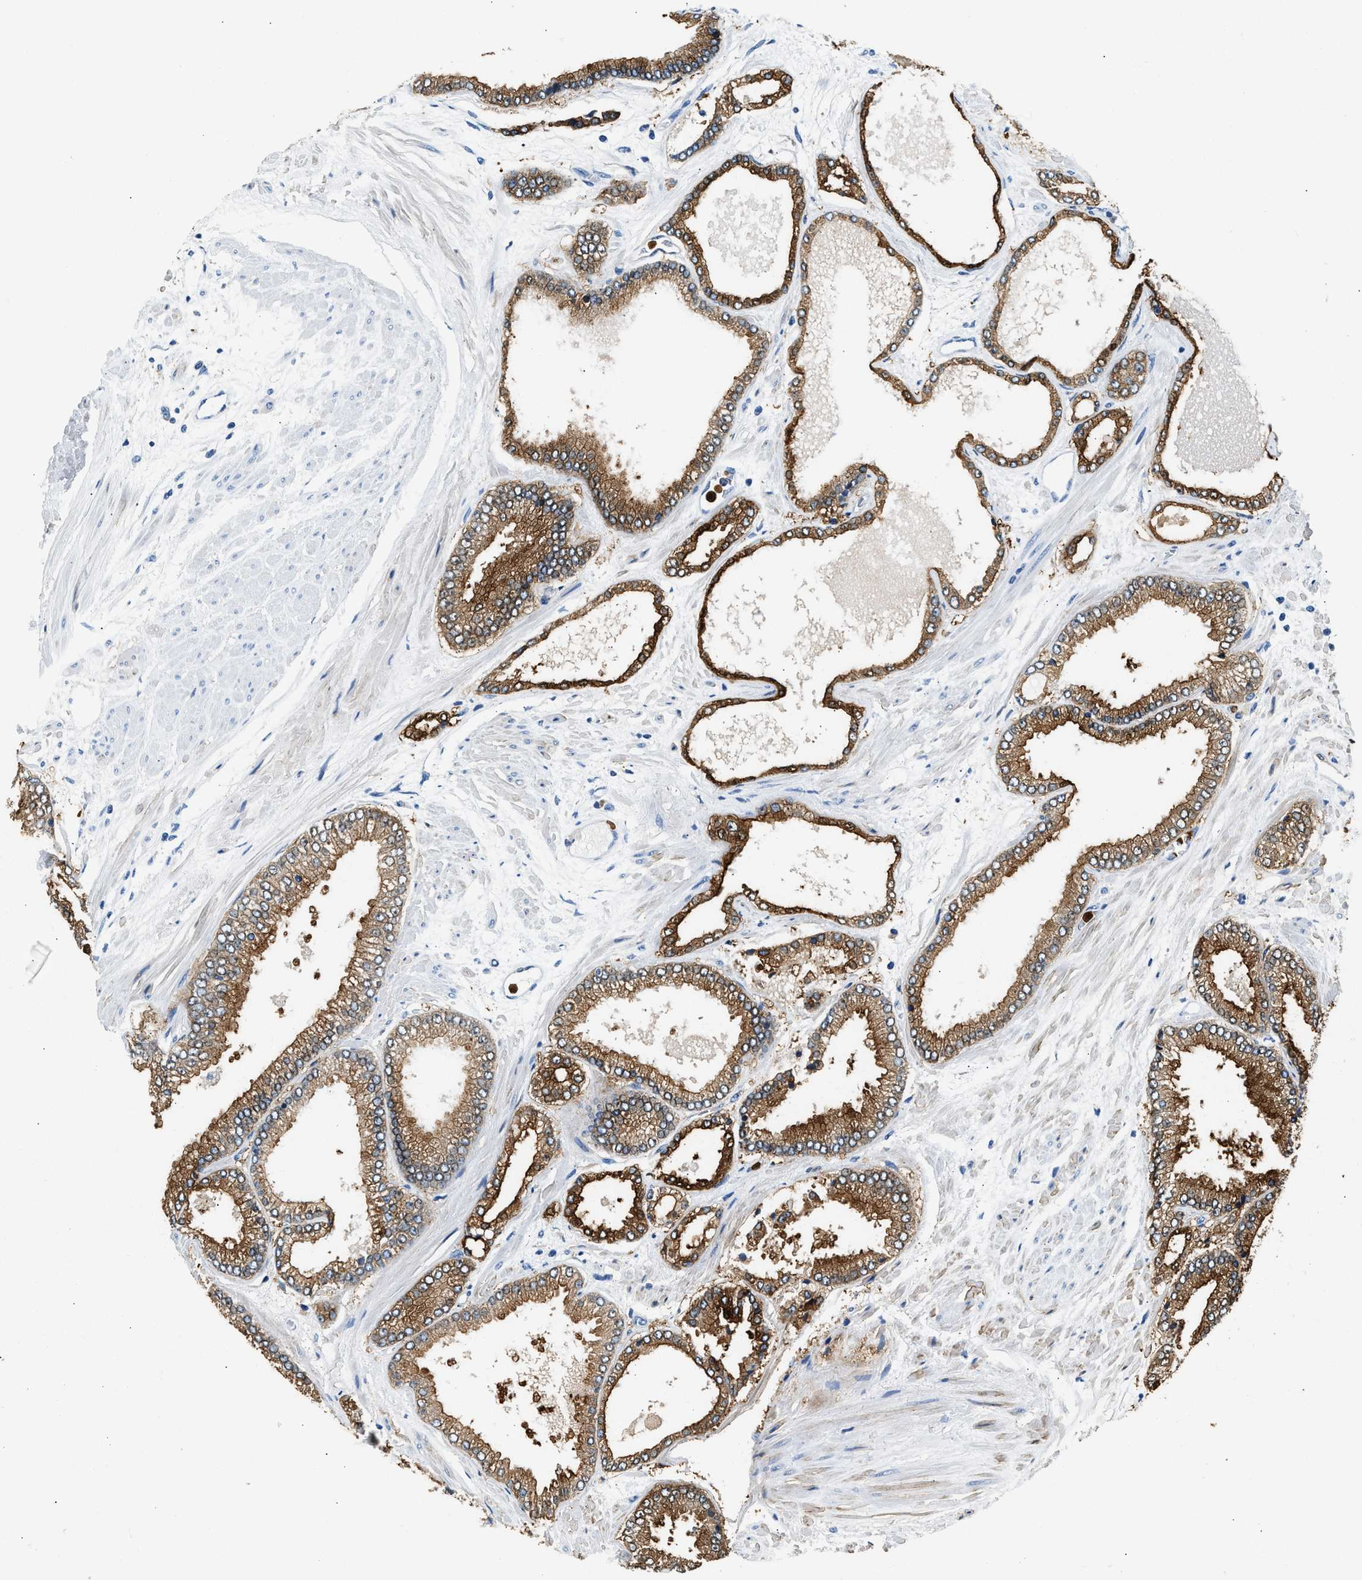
{"staining": {"intensity": "moderate", "quantity": ">75%", "location": "cytoplasmic/membranous"}, "tissue": "prostate cancer", "cell_type": "Tumor cells", "image_type": "cancer", "snomed": [{"axis": "morphology", "description": "Adenocarcinoma, High grade"}, {"axis": "topography", "description": "Prostate"}], "caption": "A medium amount of moderate cytoplasmic/membranous positivity is seen in approximately >75% of tumor cells in high-grade adenocarcinoma (prostate) tissue. The staining was performed using DAB (3,3'-diaminobenzidine) to visualize the protein expression in brown, while the nuclei were stained in blue with hematoxylin (Magnification: 20x).", "gene": "ANXA3", "patient": {"sex": "male", "age": 61}}